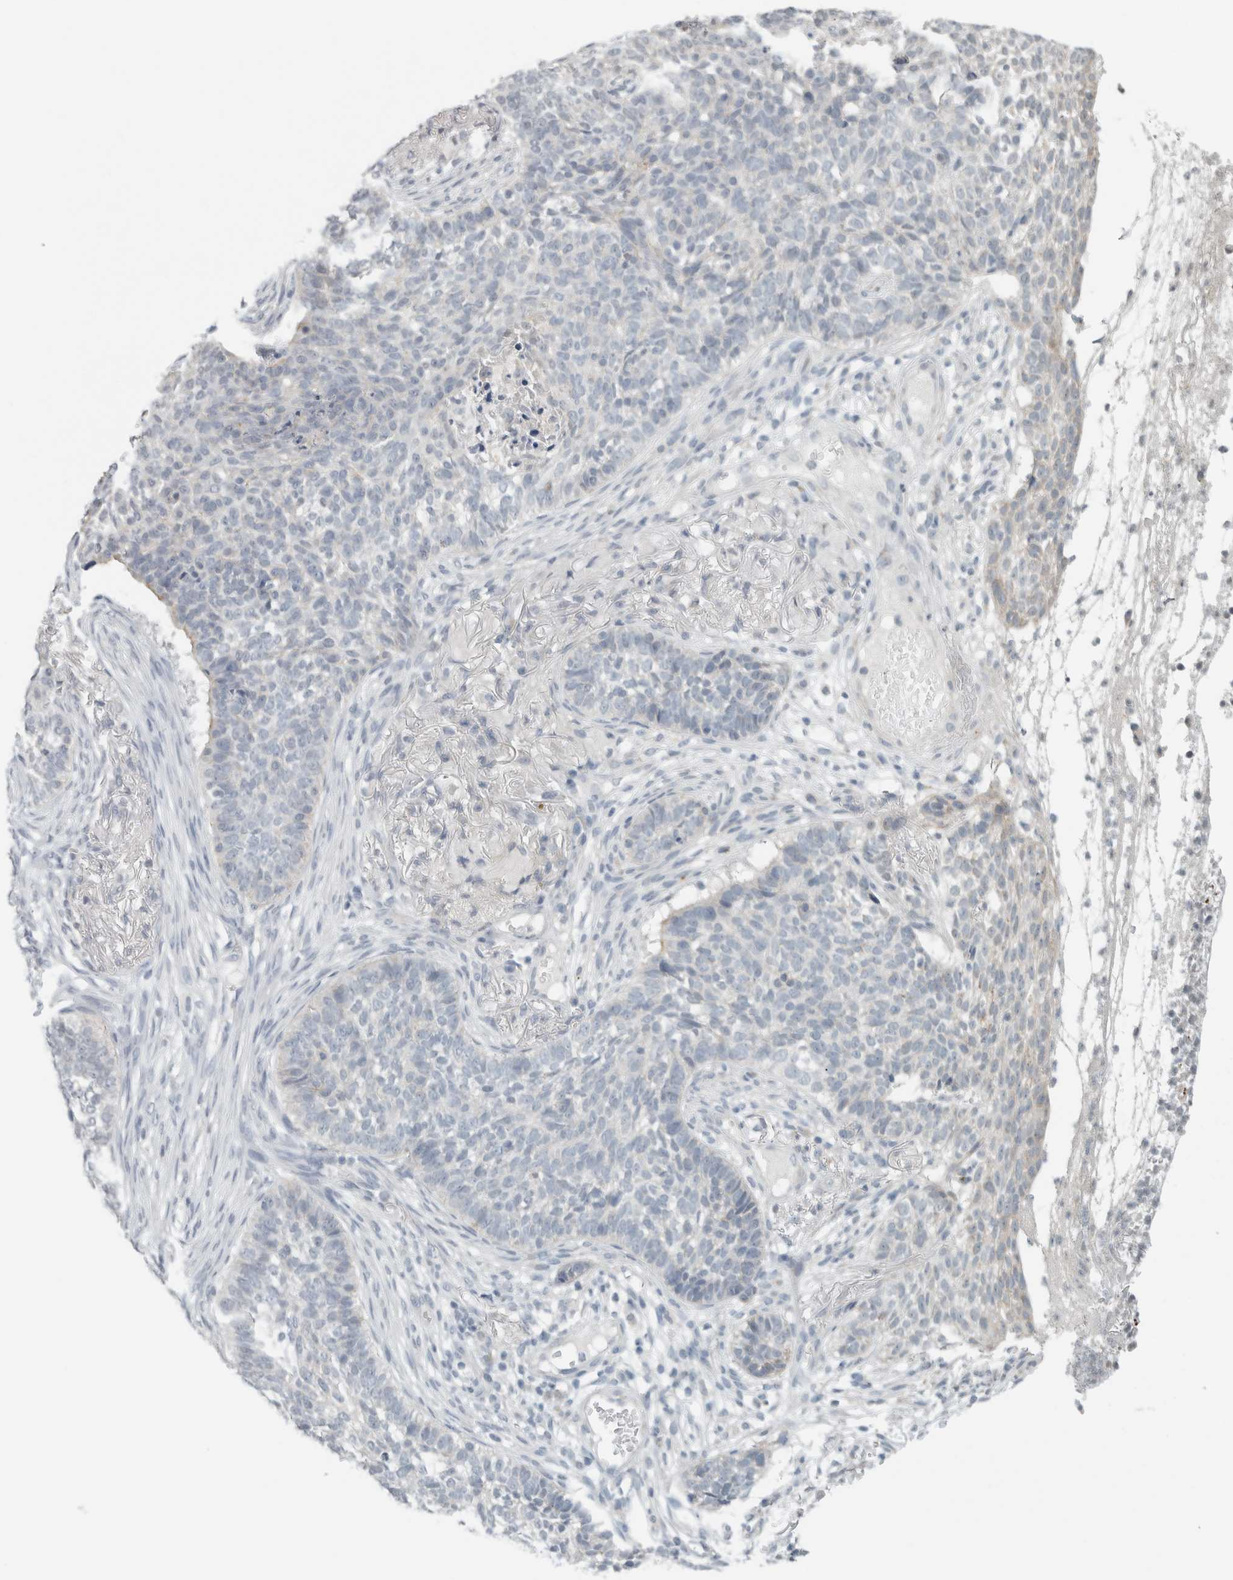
{"staining": {"intensity": "negative", "quantity": "none", "location": "none"}, "tissue": "skin cancer", "cell_type": "Tumor cells", "image_type": "cancer", "snomed": [{"axis": "morphology", "description": "Basal cell carcinoma"}, {"axis": "topography", "description": "Skin"}], "caption": "High magnification brightfield microscopy of basal cell carcinoma (skin) stained with DAB (3,3'-diaminobenzidine) (brown) and counterstained with hematoxylin (blue): tumor cells show no significant positivity.", "gene": "TRIT1", "patient": {"sex": "male", "age": 85}}